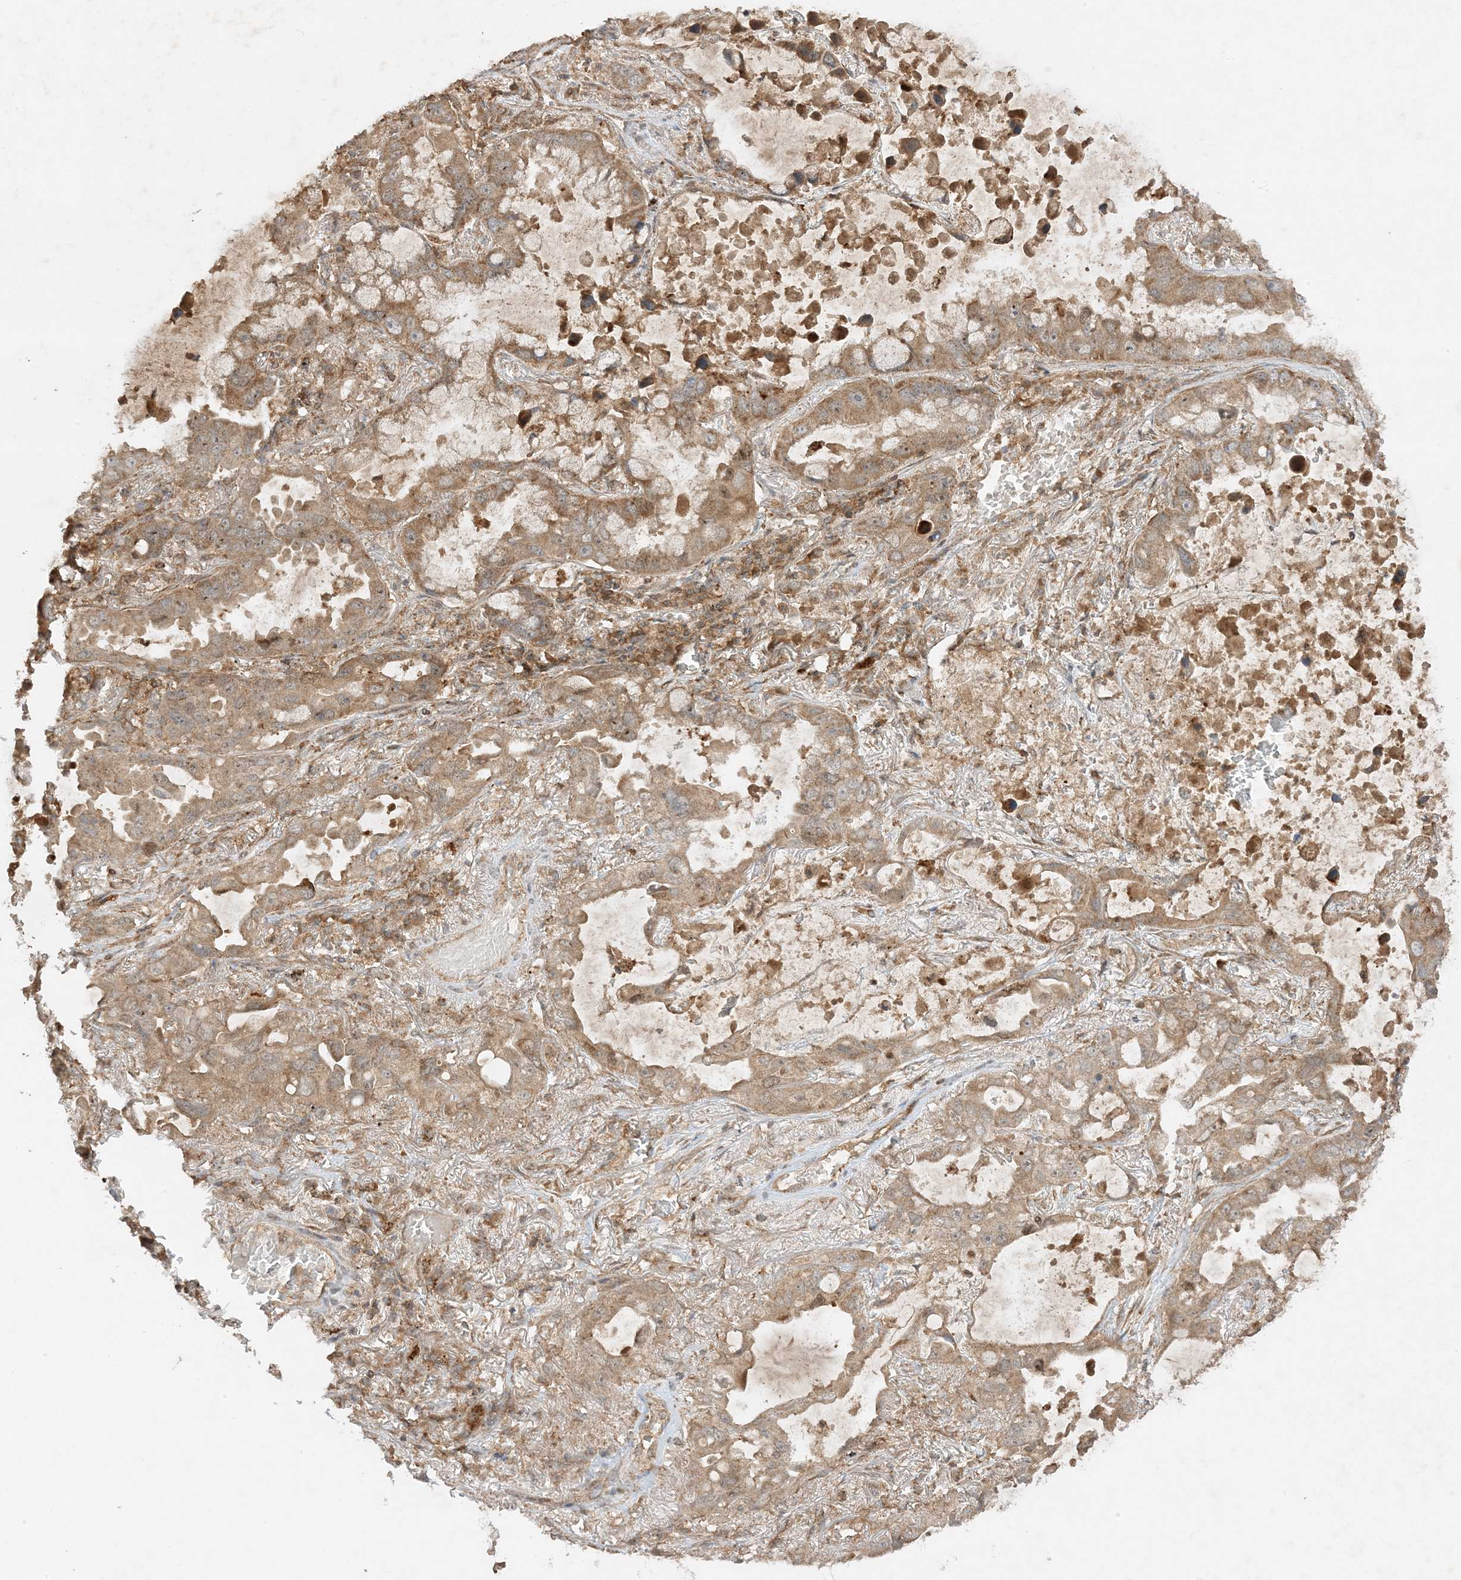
{"staining": {"intensity": "weak", "quantity": ">75%", "location": "cytoplasmic/membranous"}, "tissue": "lung cancer", "cell_type": "Tumor cells", "image_type": "cancer", "snomed": [{"axis": "morphology", "description": "Adenocarcinoma, NOS"}, {"axis": "topography", "description": "Lung"}], "caption": "Lung cancer (adenocarcinoma) tissue exhibits weak cytoplasmic/membranous expression in approximately >75% of tumor cells, visualized by immunohistochemistry.", "gene": "XRN1", "patient": {"sex": "male", "age": 64}}